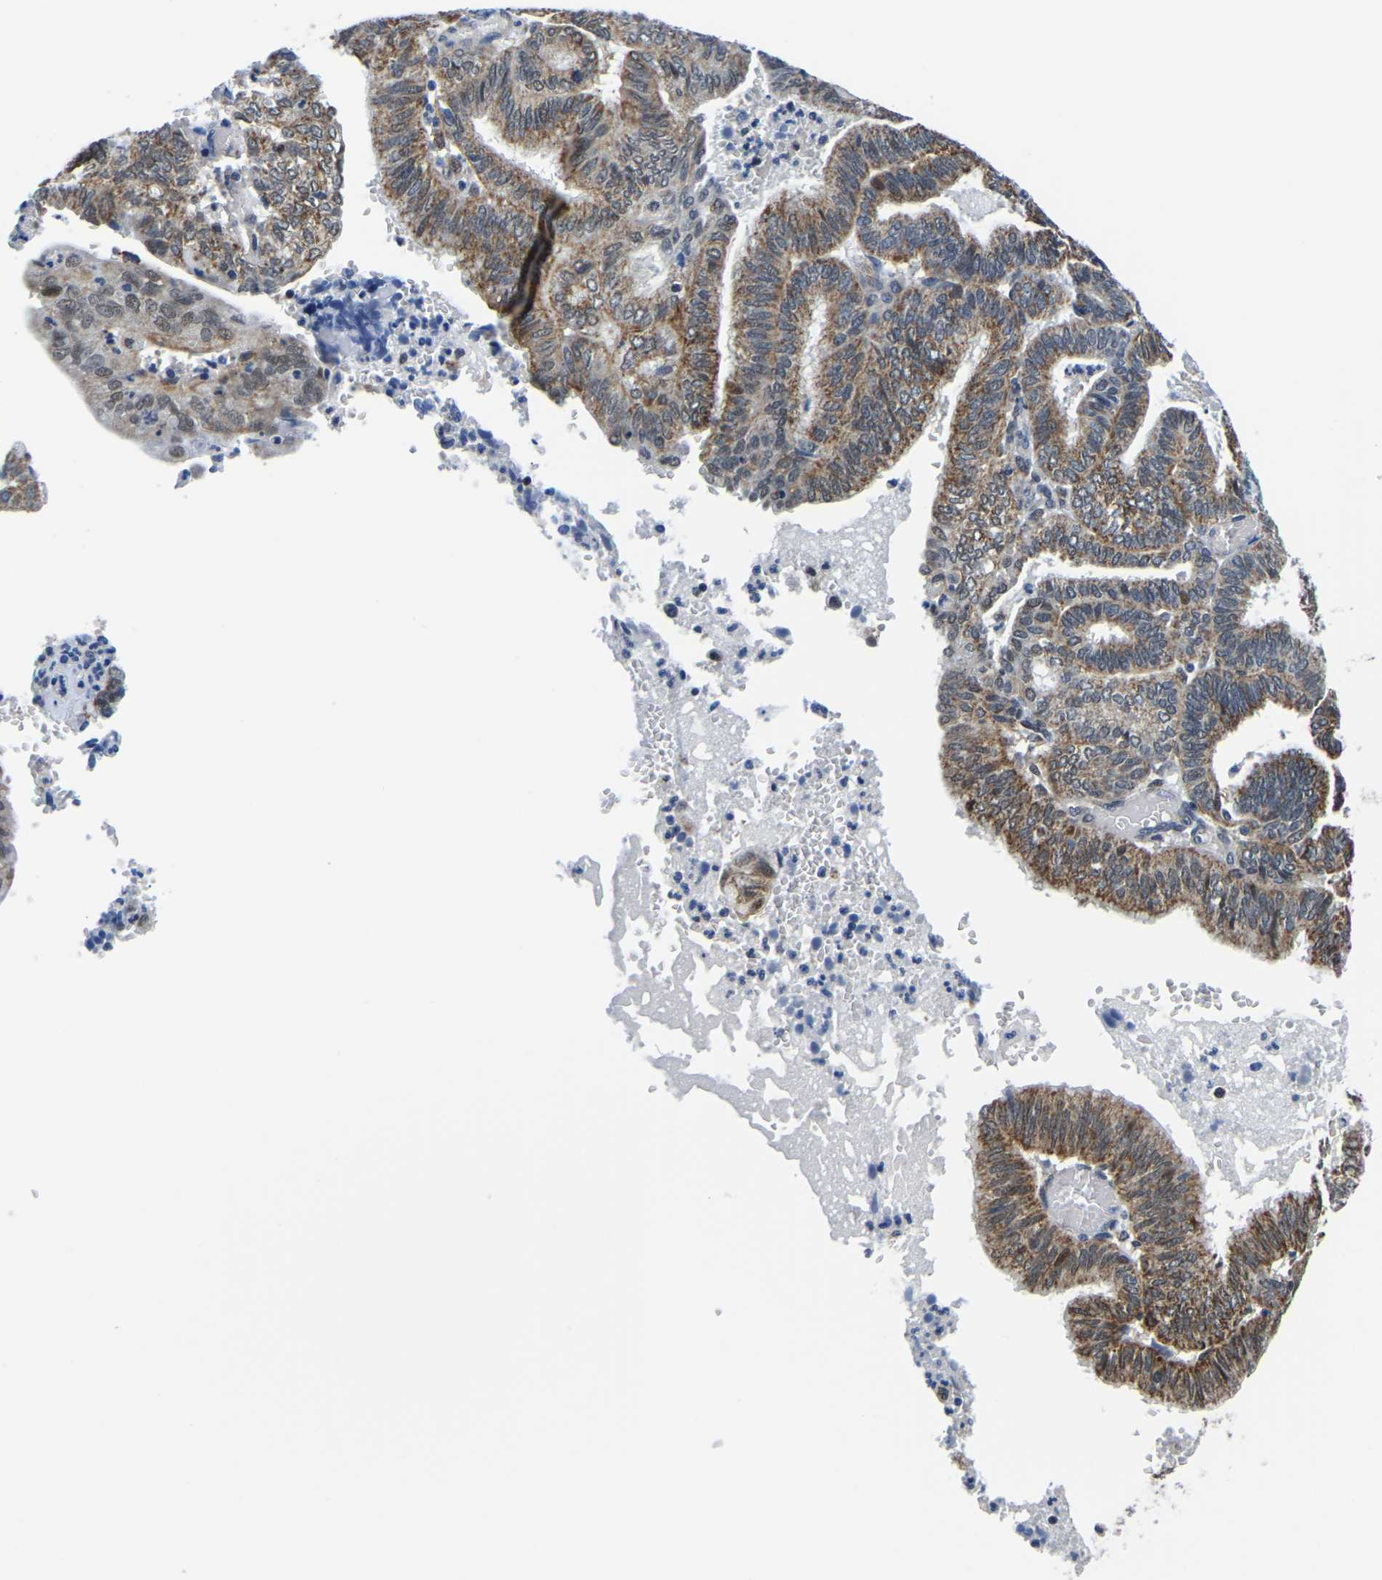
{"staining": {"intensity": "moderate", "quantity": ">75%", "location": "cytoplasmic/membranous"}, "tissue": "endometrial cancer", "cell_type": "Tumor cells", "image_type": "cancer", "snomed": [{"axis": "morphology", "description": "Adenocarcinoma, NOS"}, {"axis": "topography", "description": "Uterus"}], "caption": "Protein analysis of adenocarcinoma (endometrial) tissue reveals moderate cytoplasmic/membranous staining in about >75% of tumor cells.", "gene": "BNIP3L", "patient": {"sex": "female", "age": 60}}